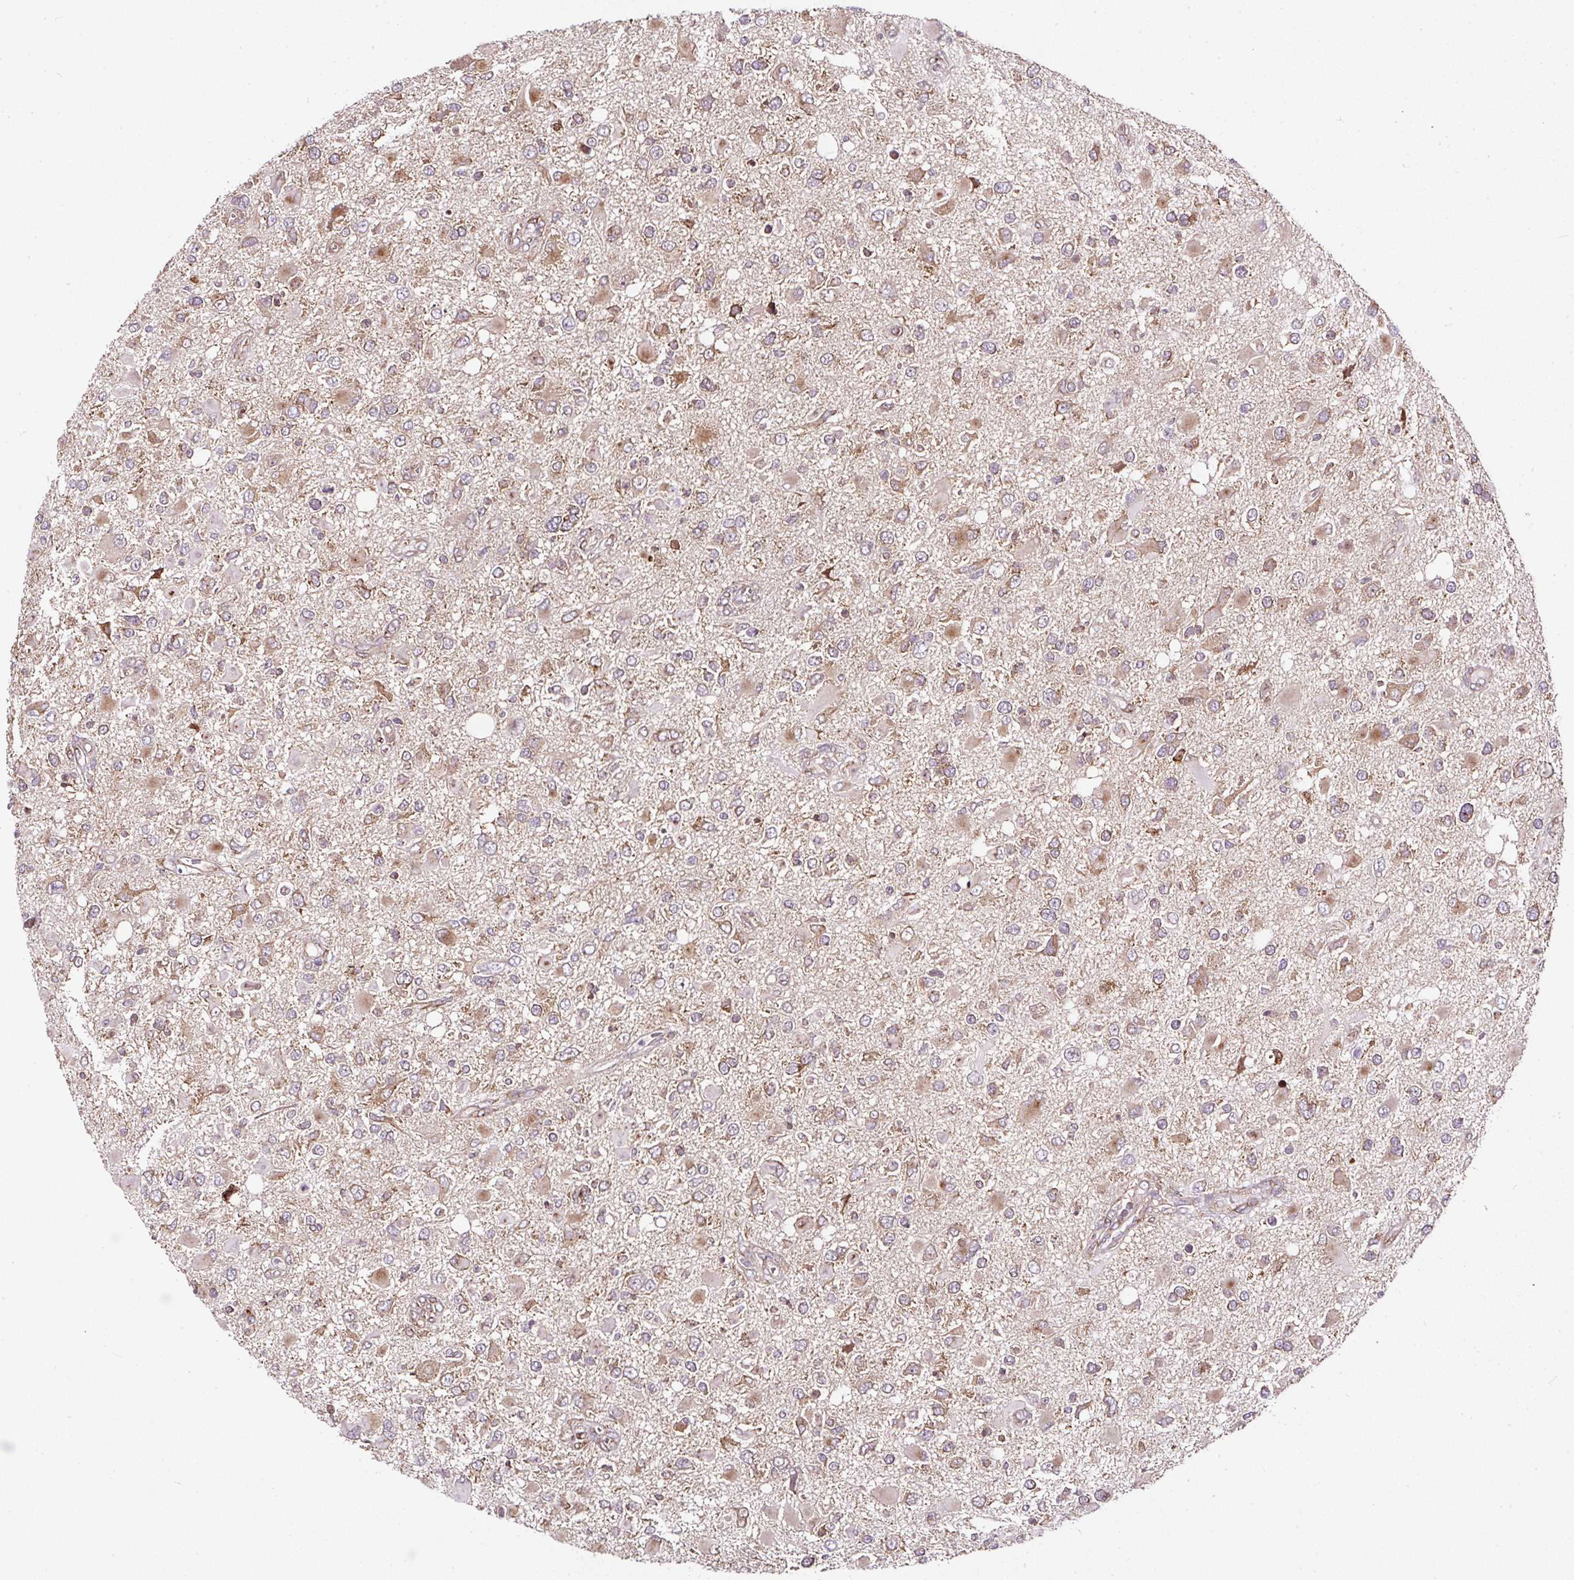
{"staining": {"intensity": "moderate", "quantity": "25%-75%", "location": "cytoplasmic/membranous"}, "tissue": "glioma", "cell_type": "Tumor cells", "image_type": "cancer", "snomed": [{"axis": "morphology", "description": "Glioma, malignant, High grade"}, {"axis": "topography", "description": "Brain"}], "caption": "Immunohistochemical staining of malignant high-grade glioma exhibits medium levels of moderate cytoplasmic/membranous positivity in approximately 25%-75% of tumor cells.", "gene": "KDM4E", "patient": {"sex": "male", "age": 53}}